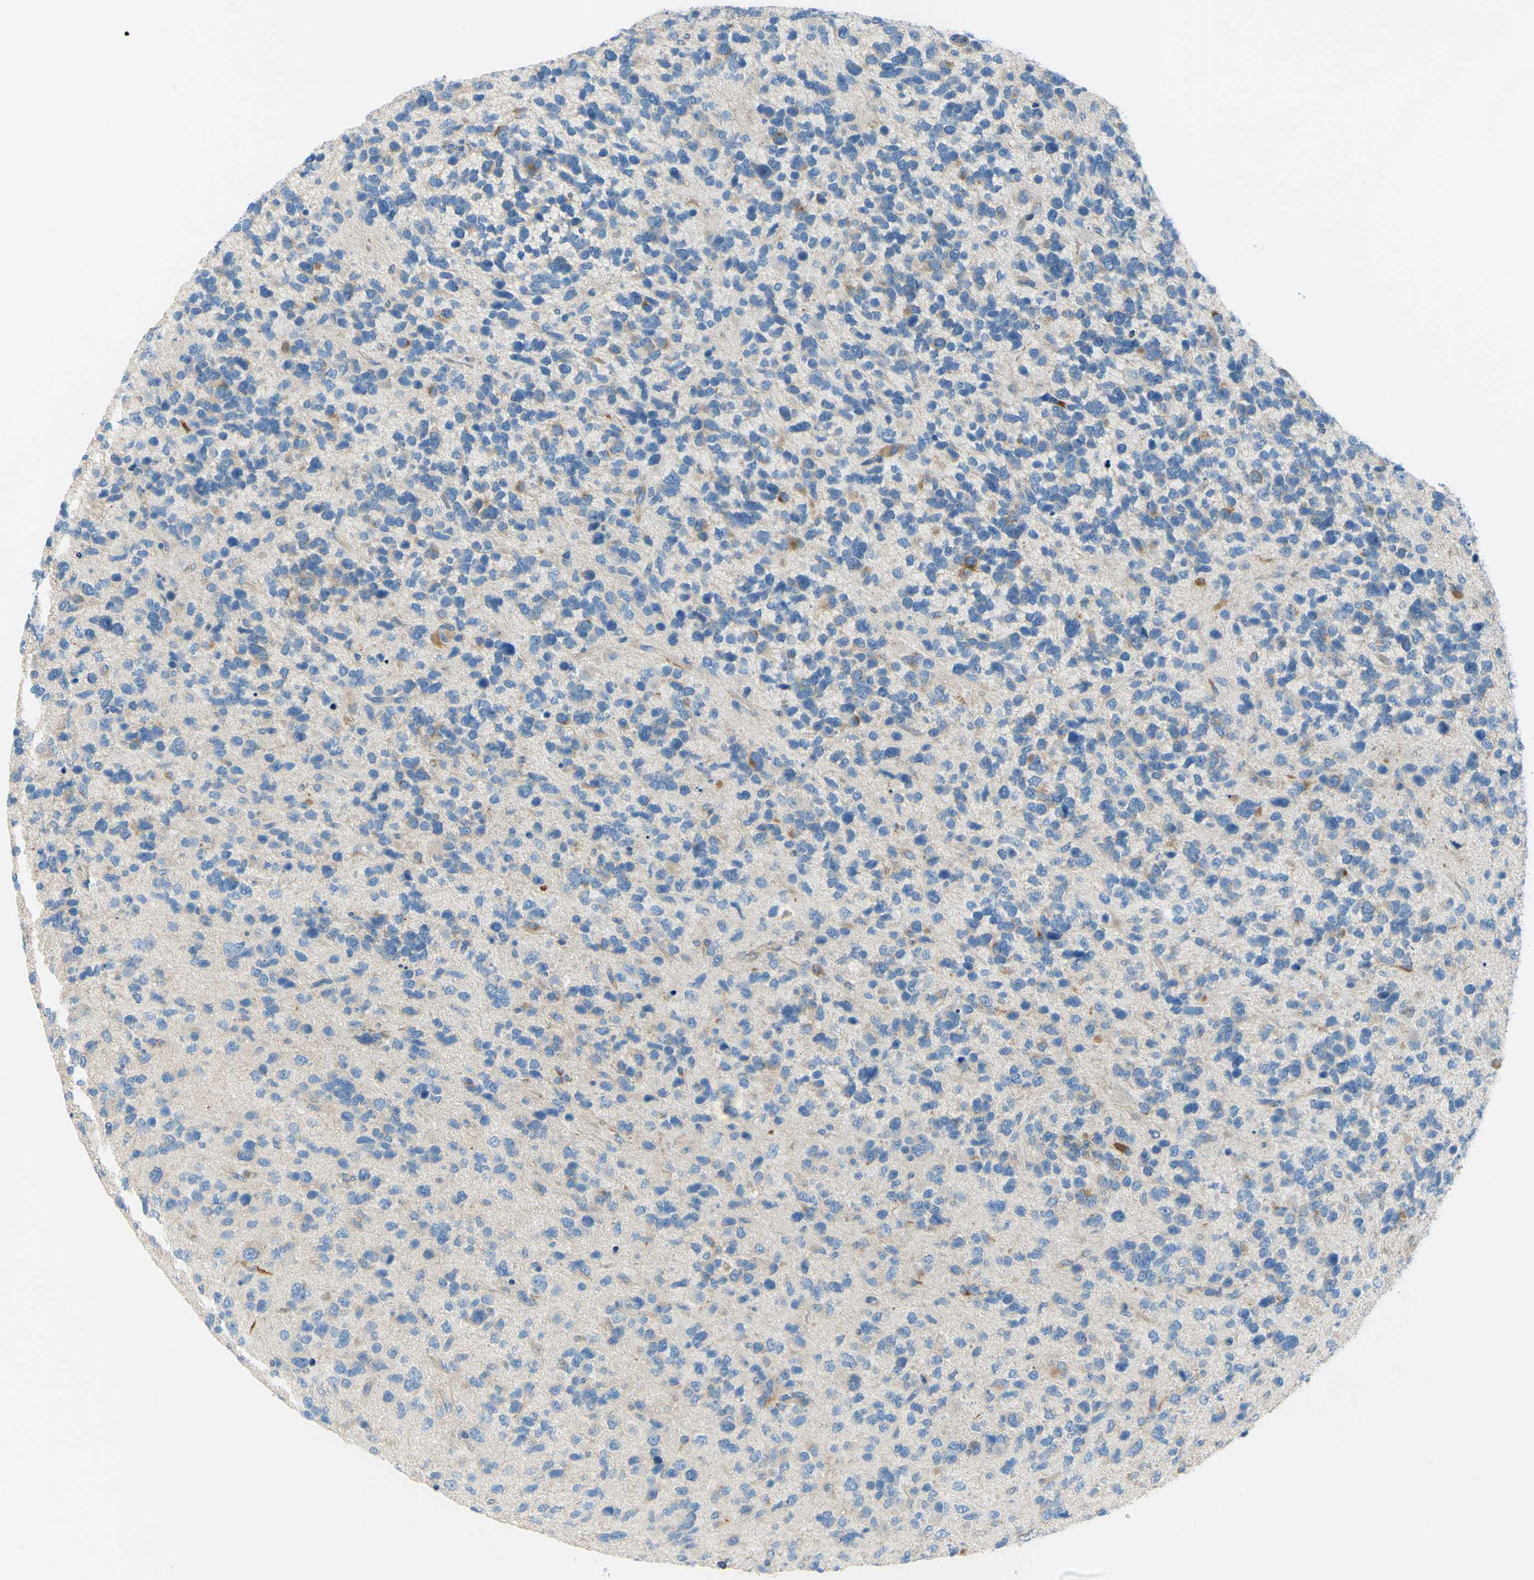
{"staining": {"intensity": "negative", "quantity": "none", "location": "none"}, "tissue": "glioma", "cell_type": "Tumor cells", "image_type": "cancer", "snomed": [{"axis": "morphology", "description": "Glioma, malignant, High grade"}, {"axis": "topography", "description": "Brain"}], "caption": "Malignant high-grade glioma was stained to show a protein in brown. There is no significant expression in tumor cells. (DAB (3,3'-diaminobenzidine) immunohistochemistry visualized using brightfield microscopy, high magnification).", "gene": "FRMD4B", "patient": {"sex": "female", "age": 58}}